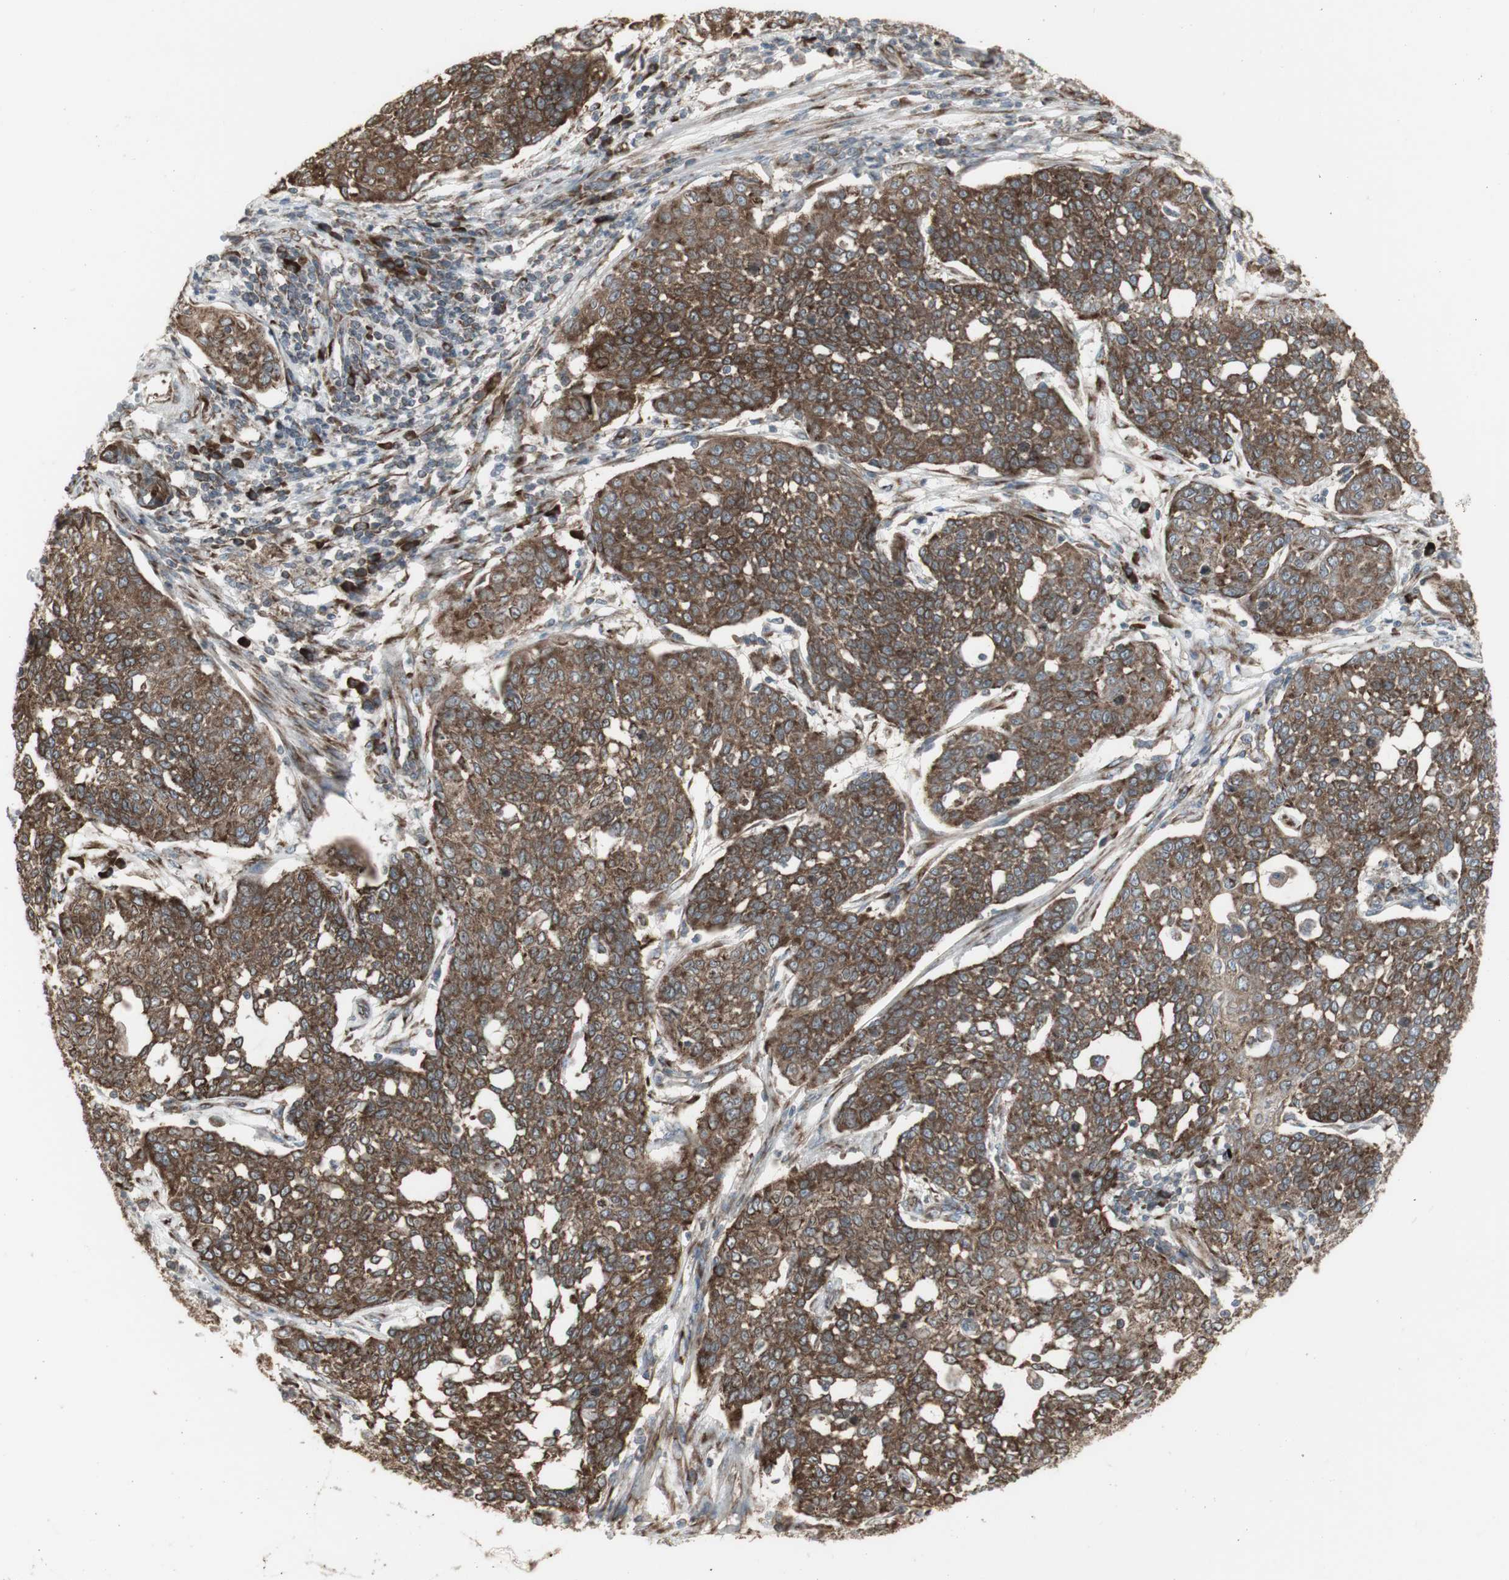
{"staining": {"intensity": "moderate", "quantity": ">75%", "location": "cytoplasmic/membranous"}, "tissue": "cervical cancer", "cell_type": "Tumor cells", "image_type": "cancer", "snomed": [{"axis": "morphology", "description": "Squamous cell carcinoma, NOS"}, {"axis": "topography", "description": "Cervix"}], "caption": "Human cervical cancer (squamous cell carcinoma) stained with a protein marker reveals moderate staining in tumor cells.", "gene": "FKBP3", "patient": {"sex": "female", "age": 34}}